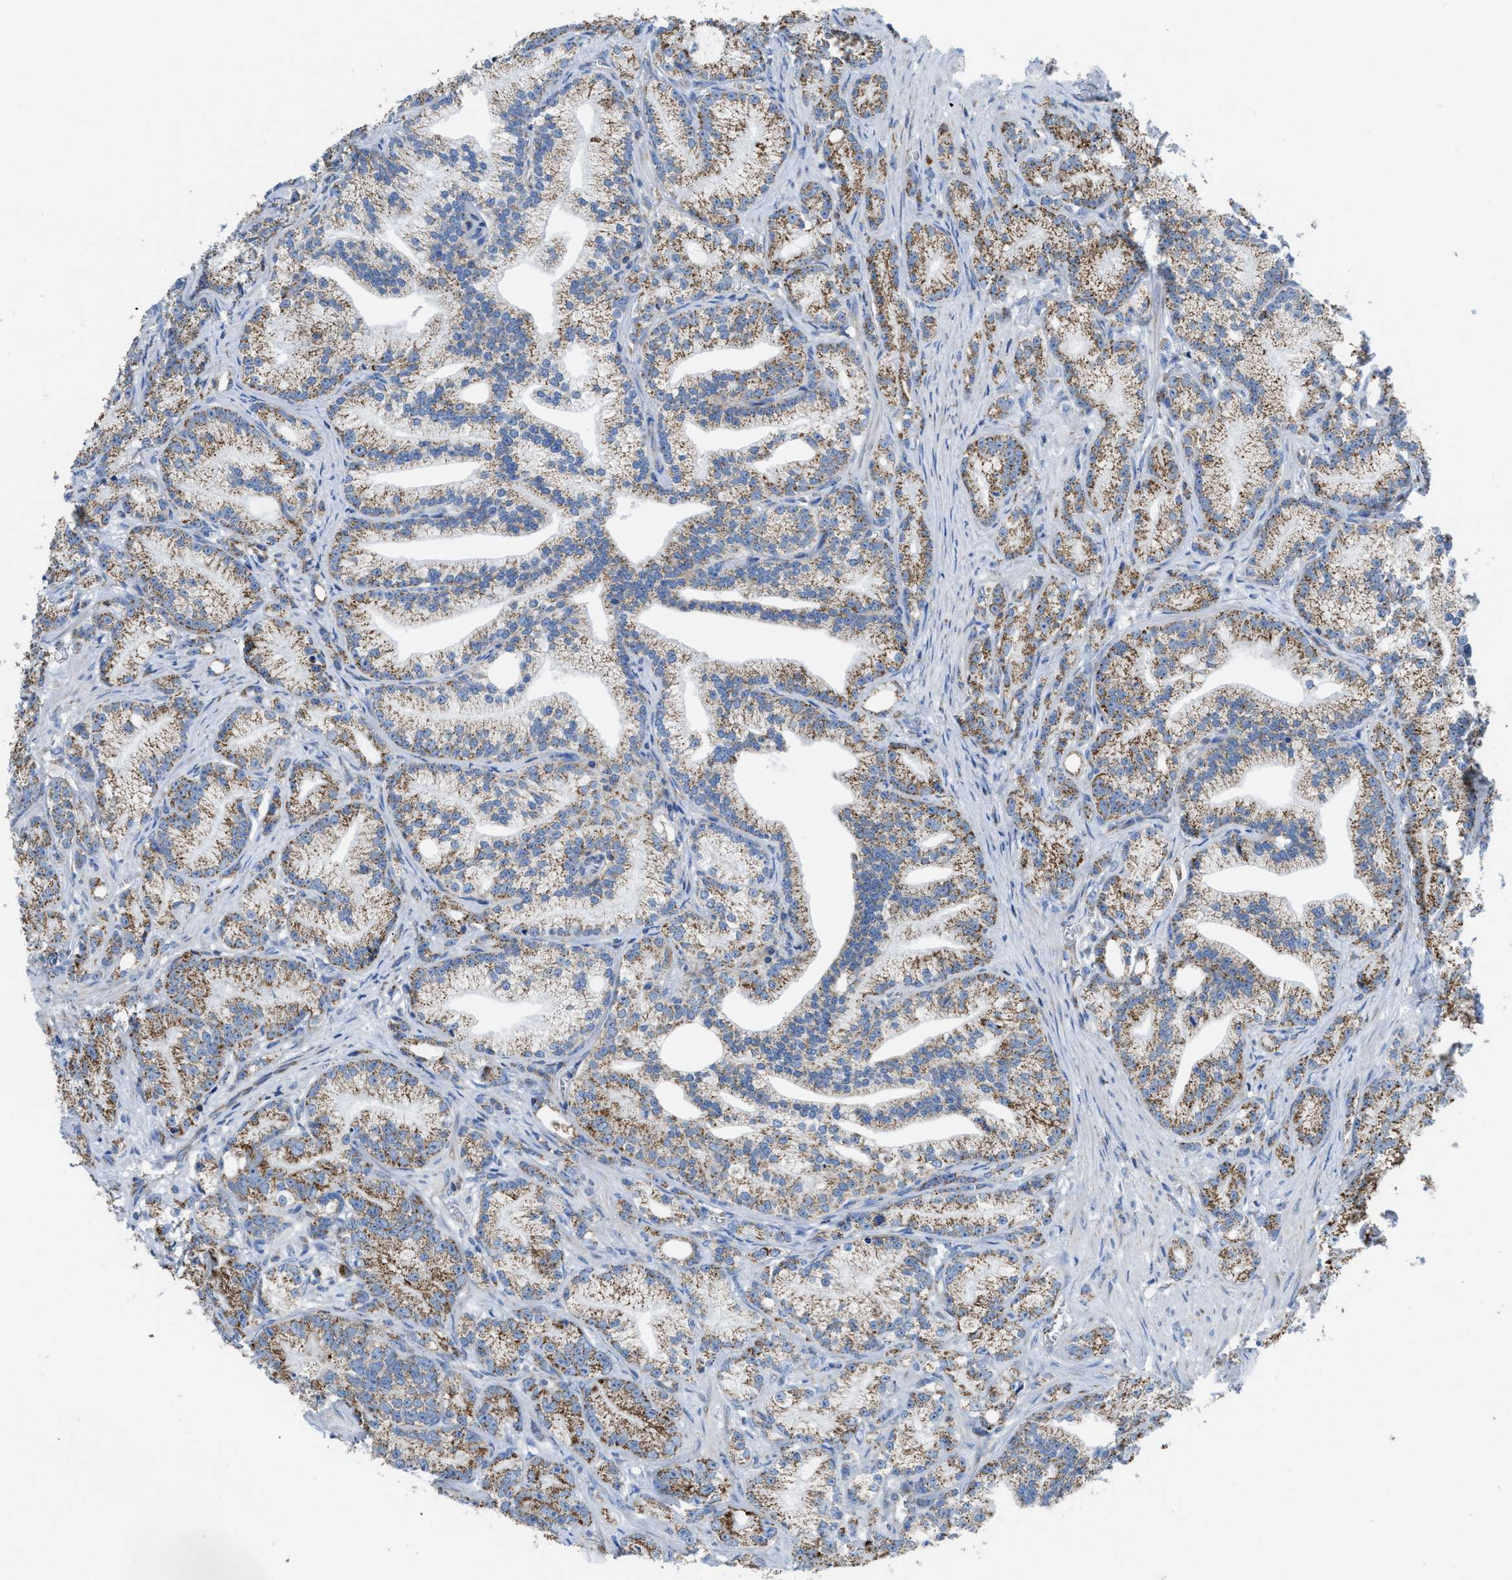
{"staining": {"intensity": "moderate", "quantity": ">75%", "location": "cytoplasmic/membranous"}, "tissue": "prostate cancer", "cell_type": "Tumor cells", "image_type": "cancer", "snomed": [{"axis": "morphology", "description": "Adenocarcinoma, Low grade"}, {"axis": "topography", "description": "Prostate"}], "caption": "About >75% of tumor cells in prostate adenocarcinoma (low-grade) show moderate cytoplasmic/membranous protein expression as visualized by brown immunohistochemical staining.", "gene": "ETFB", "patient": {"sex": "male", "age": 89}}